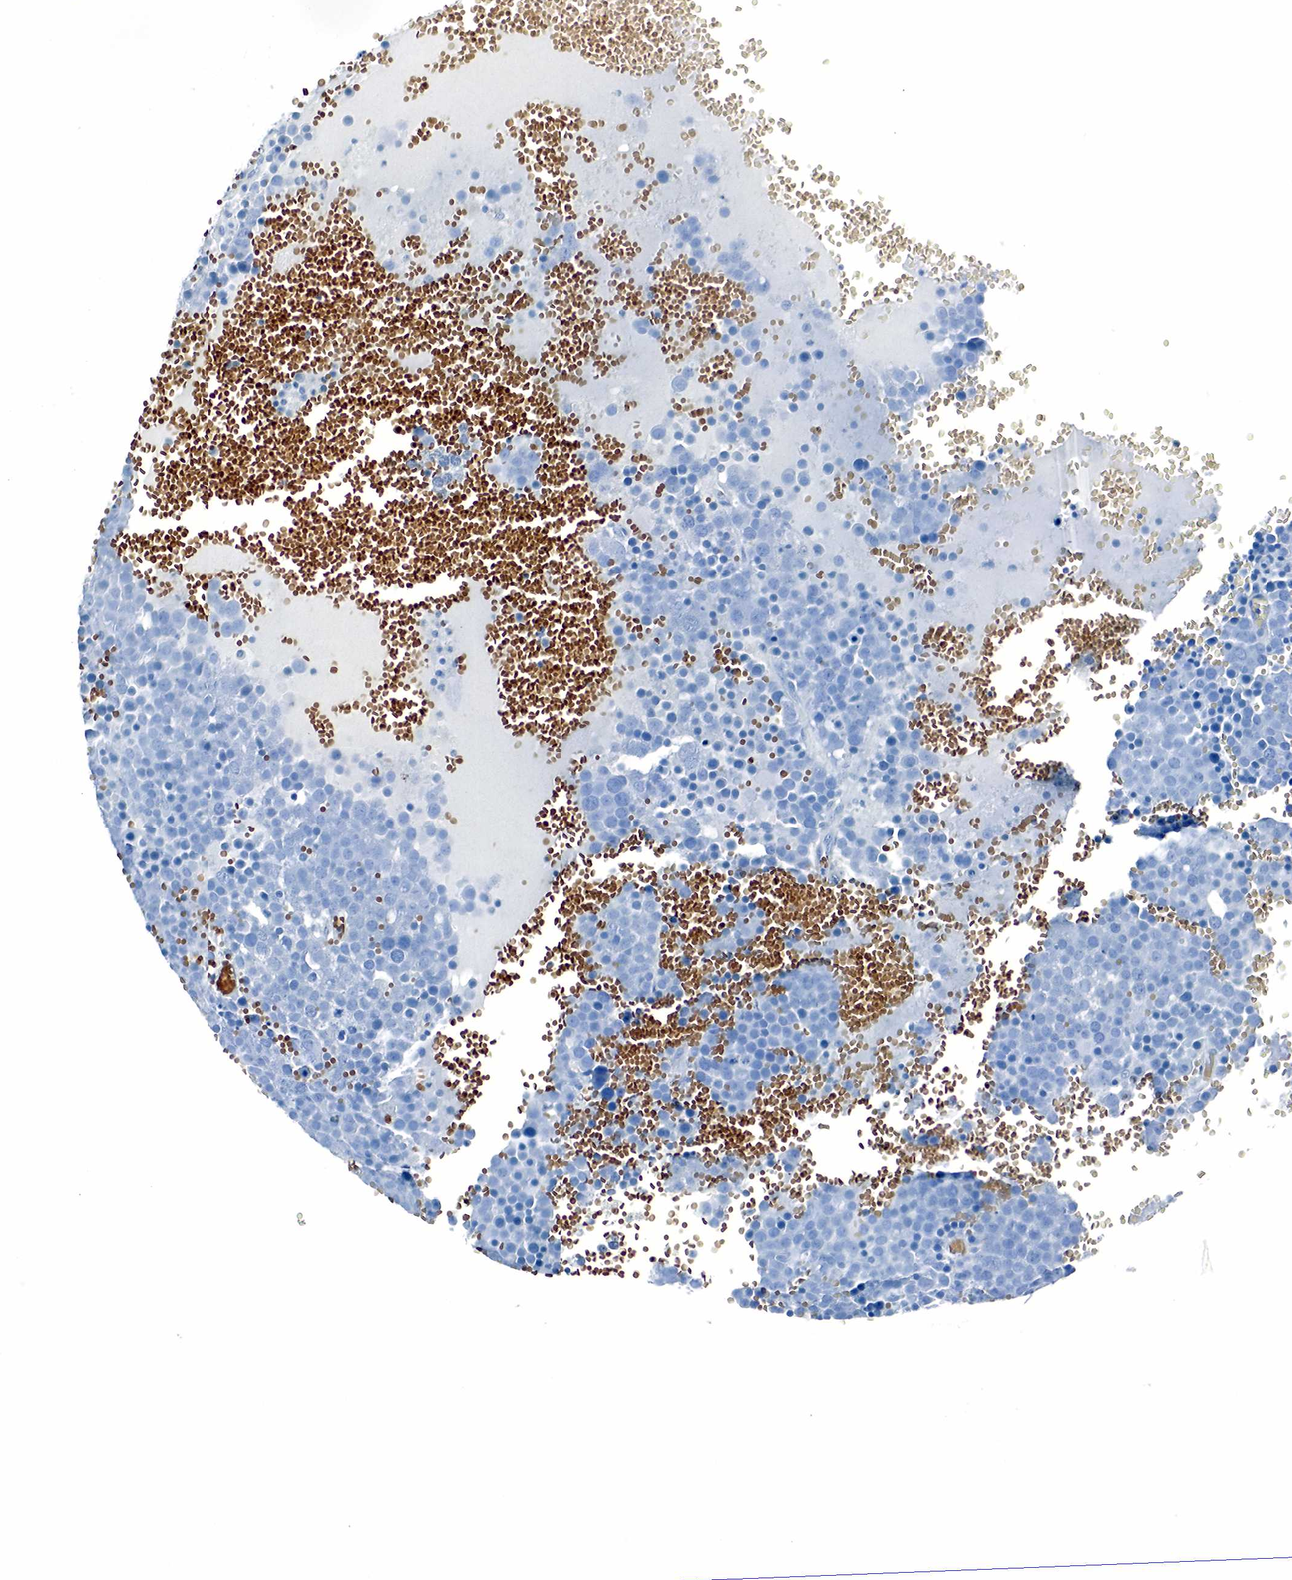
{"staining": {"intensity": "negative", "quantity": "none", "location": "none"}, "tissue": "testis cancer", "cell_type": "Tumor cells", "image_type": "cancer", "snomed": [{"axis": "morphology", "description": "Seminoma, NOS"}, {"axis": "topography", "description": "Testis"}], "caption": "Immunohistochemical staining of human testis cancer (seminoma) exhibits no significant expression in tumor cells. (Immunohistochemistry (ihc), brightfield microscopy, high magnification).", "gene": "GCG", "patient": {"sex": "male", "age": 71}}